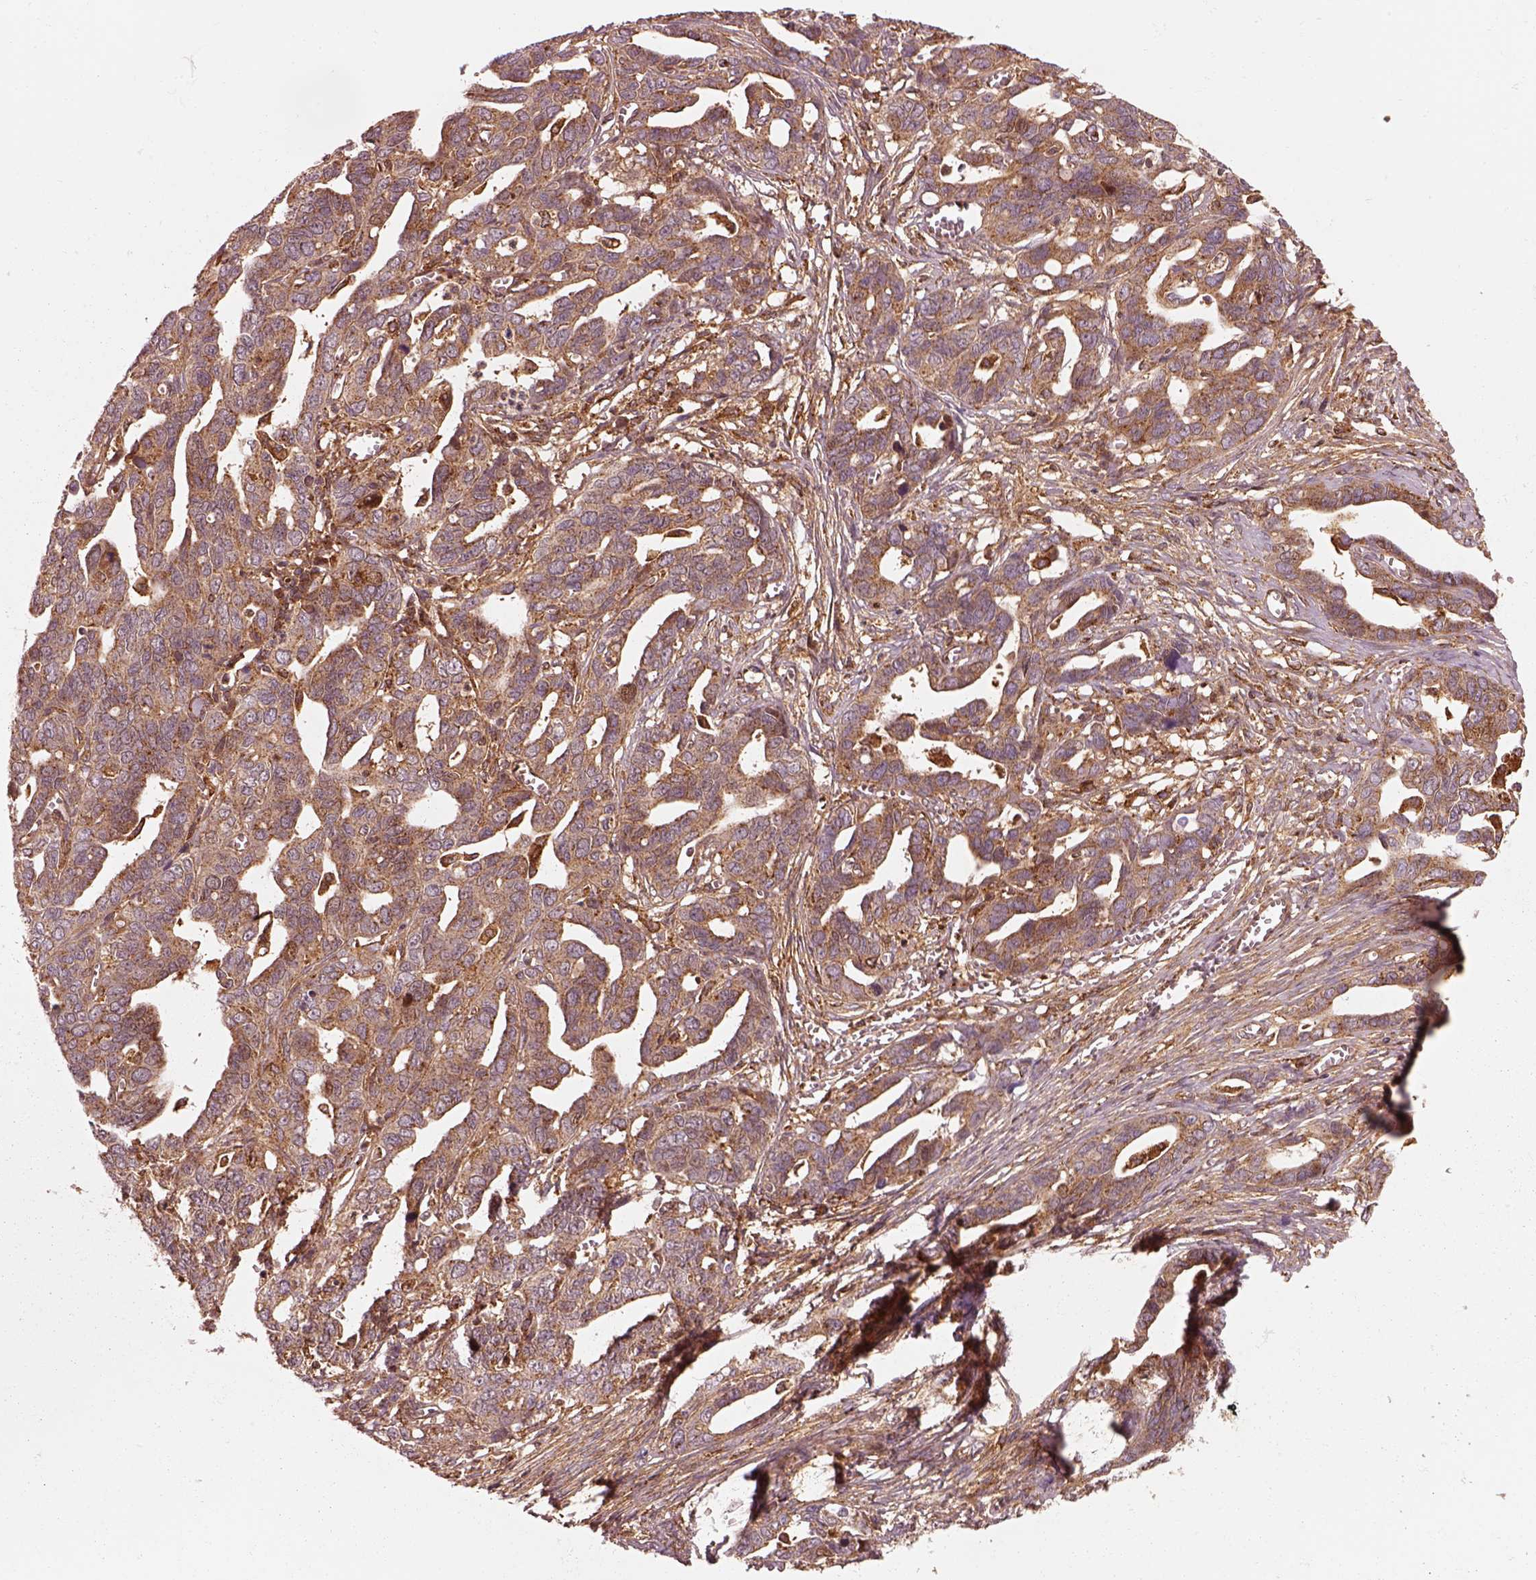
{"staining": {"intensity": "moderate", "quantity": "25%-75%", "location": "cytoplasmic/membranous"}, "tissue": "ovarian cancer", "cell_type": "Tumor cells", "image_type": "cancer", "snomed": [{"axis": "morphology", "description": "Cystadenocarcinoma, serous, NOS"}, {"axis": "topography", "description": "Ovary"}], "caption": "A brown stain shows moderate cytoplasmic/membranous positivity of a protein in human ovarian serous cystadenocarcinoma tumor cells.", "gene": "WASHC2A", "patient": {"sex": "female", "age": 69}}